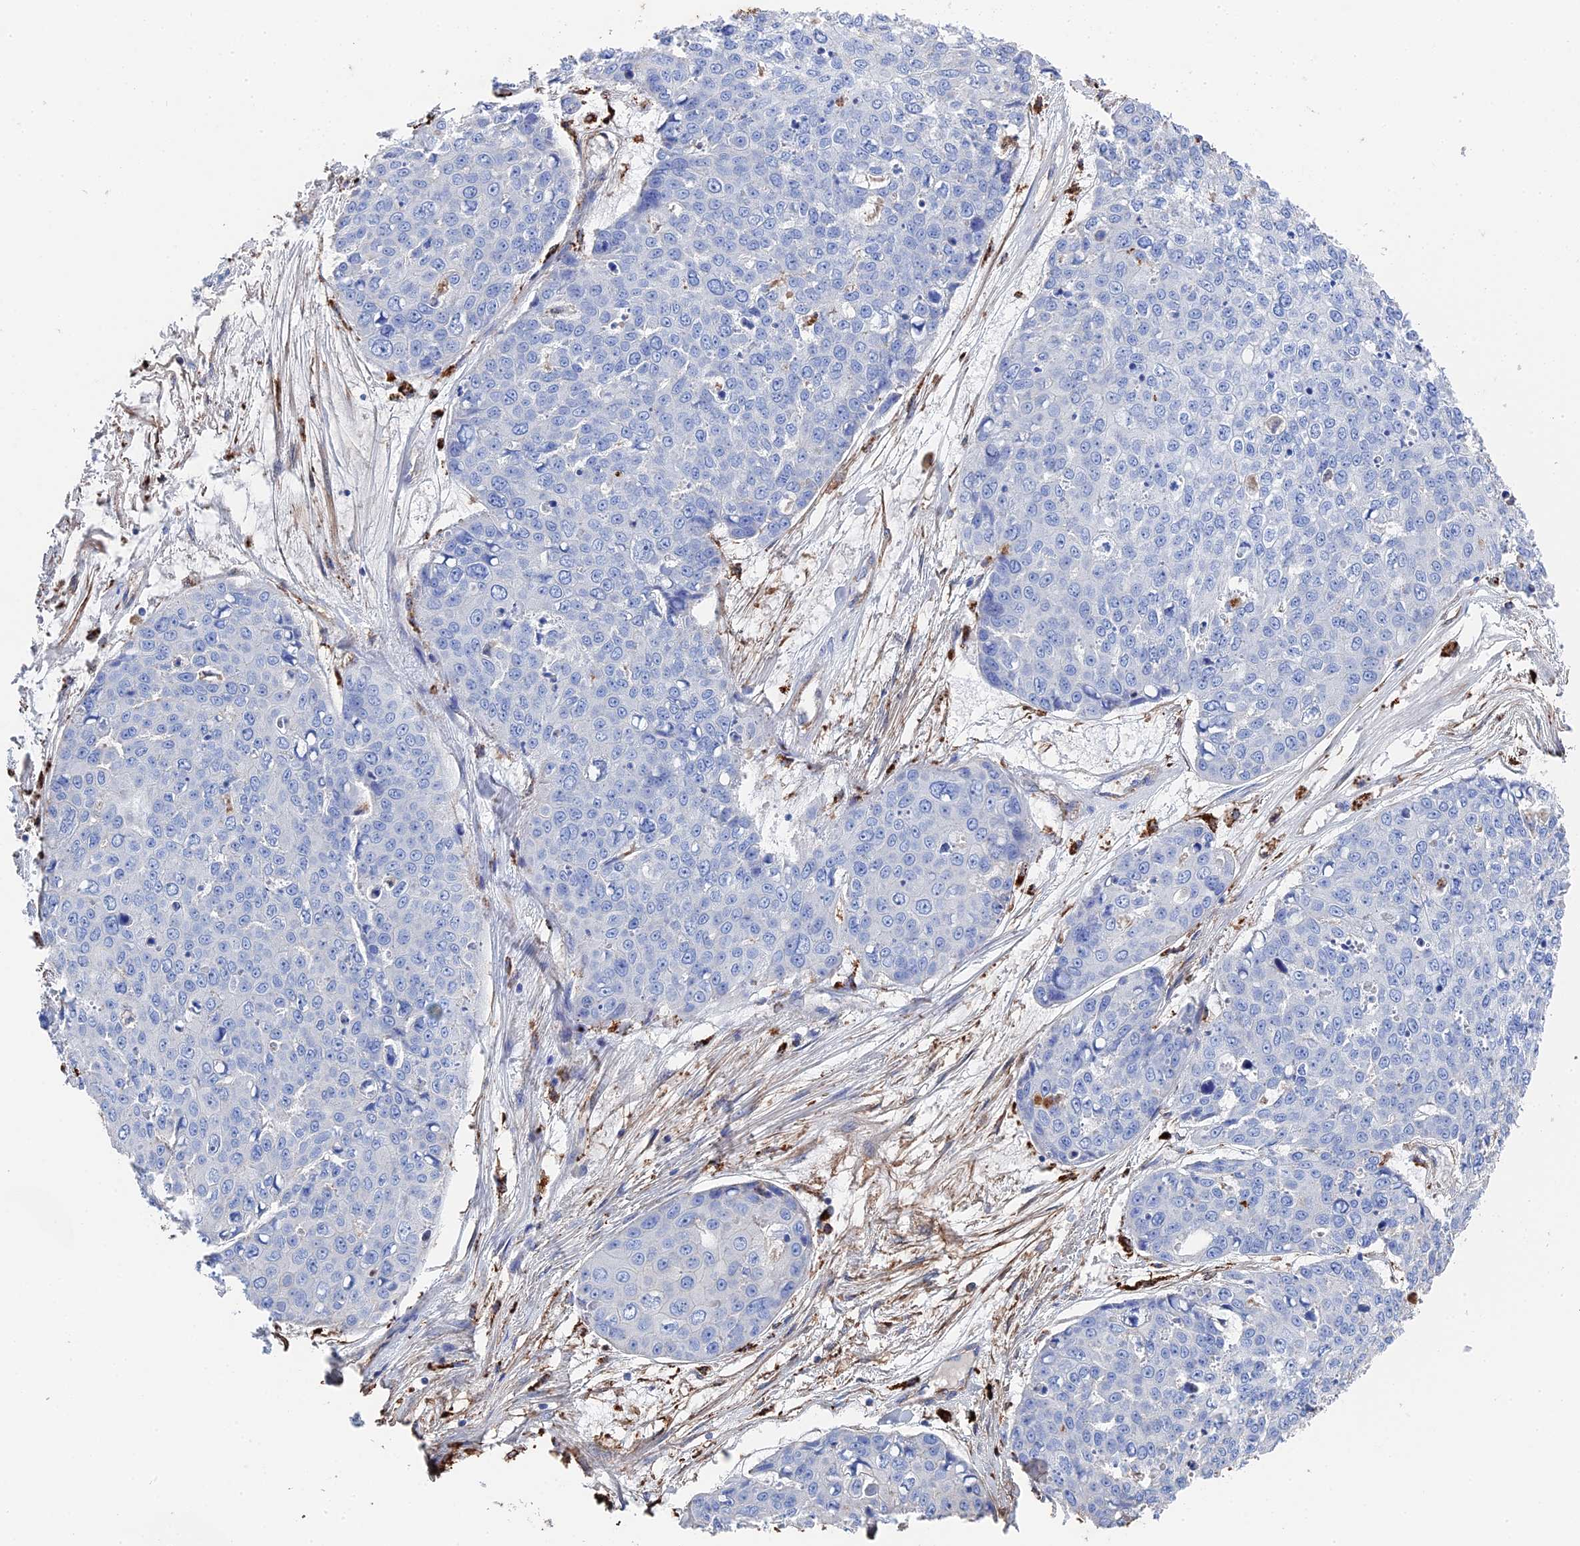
{"staining": {"intensity": "negative", "quantity": "none", "location": "none"}, "tissue": "skin cancer", "cell_type": "Tumor cells", "image_type": "cancer", "snomed": [{"axis": "morphology", "description": "Squamous cell carcinoma, NOS"}, {"axis": "topography", "description": "Skin"}], "caption": "This photomicrograph is of skin squamous cell carcinoma stained with immunohistochemistry (IHC) to label a protein in brown with the nuclei are counter-stained blue. There is no expression in tumor cells.", "gene": "STRA6", "patient": {"sex": "female", "age": 44}}